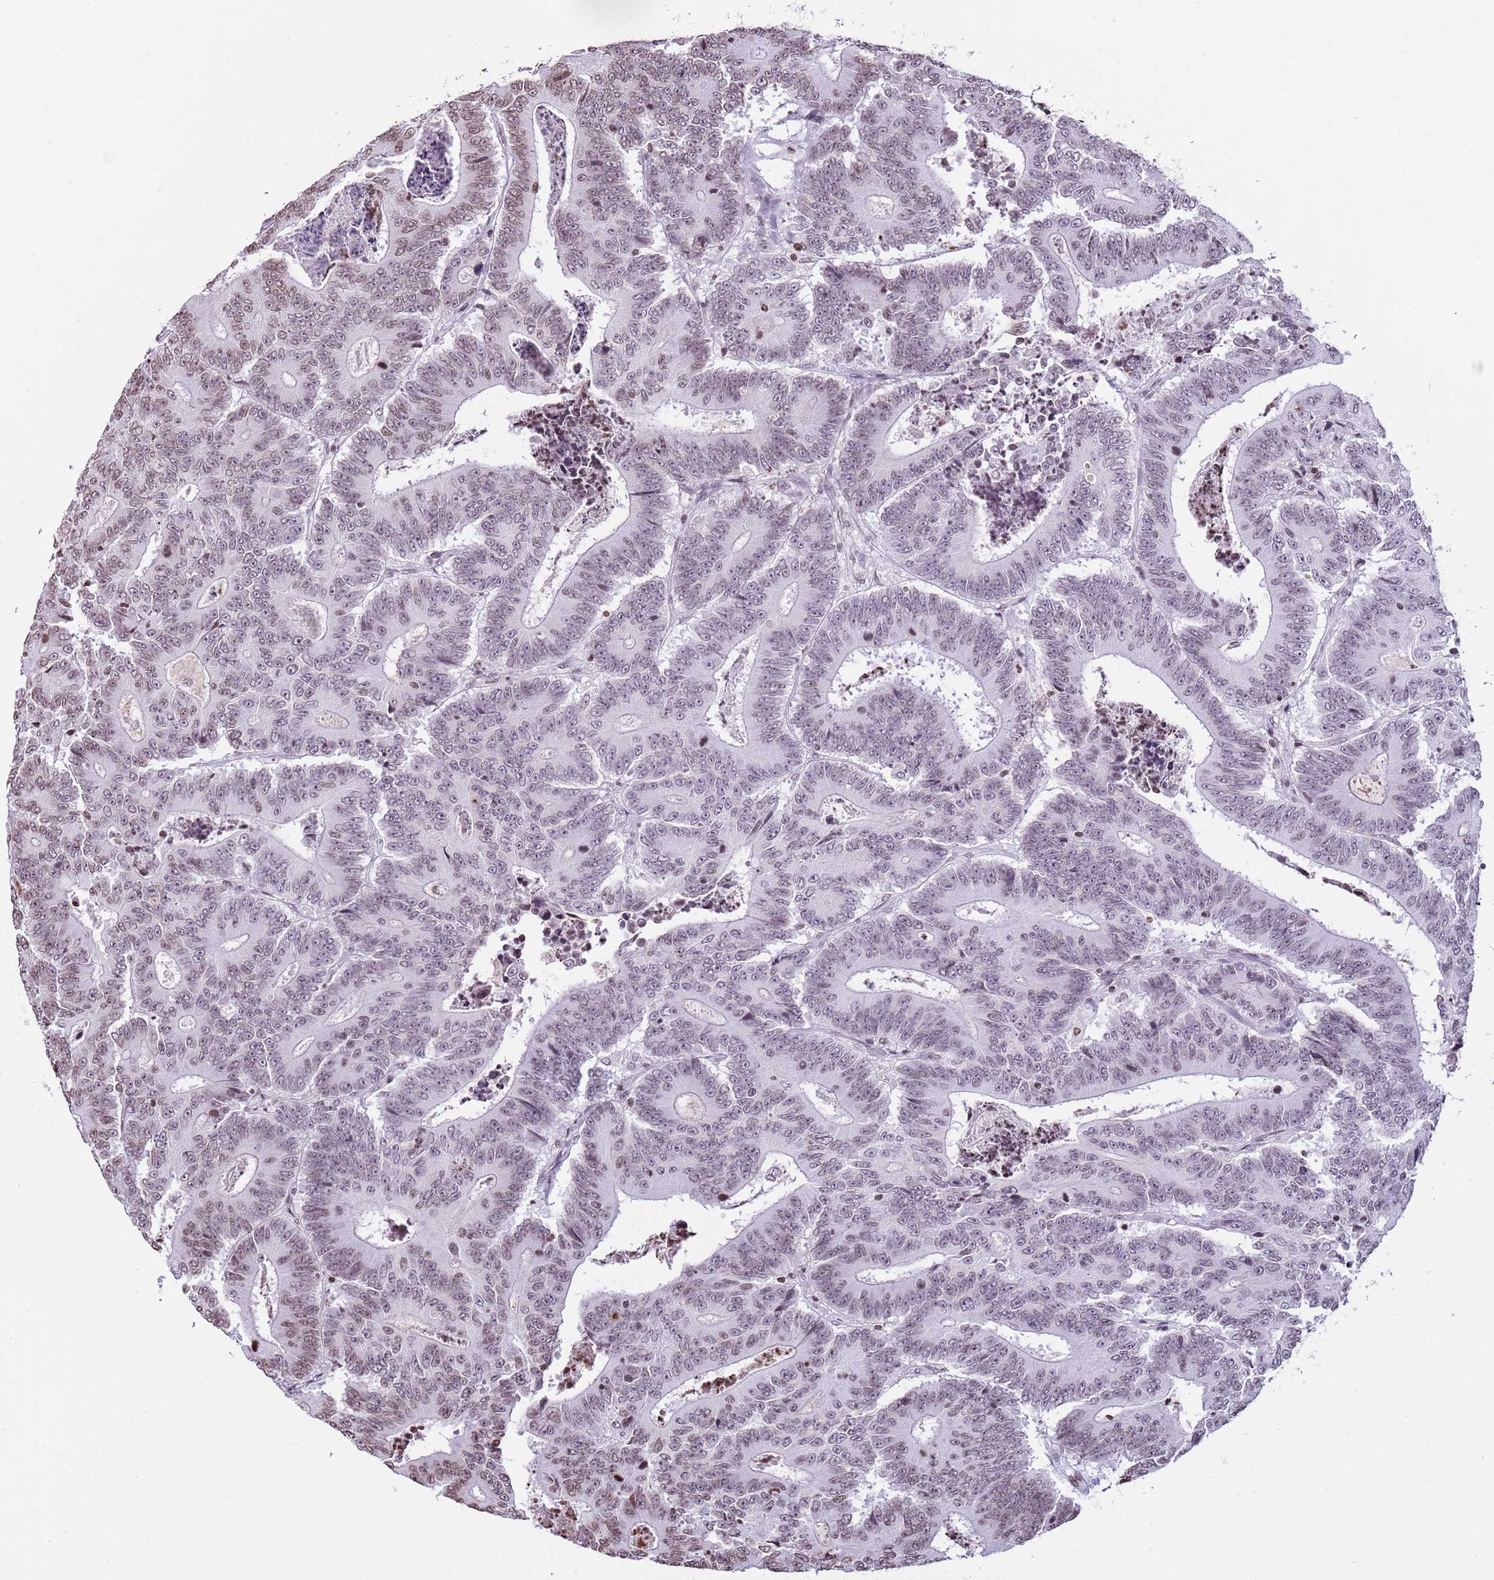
{"staining": {"intensity": "weak", "quantity": "25%-75%", "location": "nuclear"}, "tissue": "colorectal cancer", "cell_type": "Tumor cells", "image_type": "cancer", "snomed": [{"axis": "morphology", "description": "Adenocarcinoma, NOS"}, {"axis": "topography", "description": "Colon"}], "caption": "This is a histology image of immunohistochemistry (IHC) staining of colorectal cancer, which shows weak staining in the nuclear of tumor cells.", "gene": "KPNA3", "patient": {"sex": "male", "age": 83}}